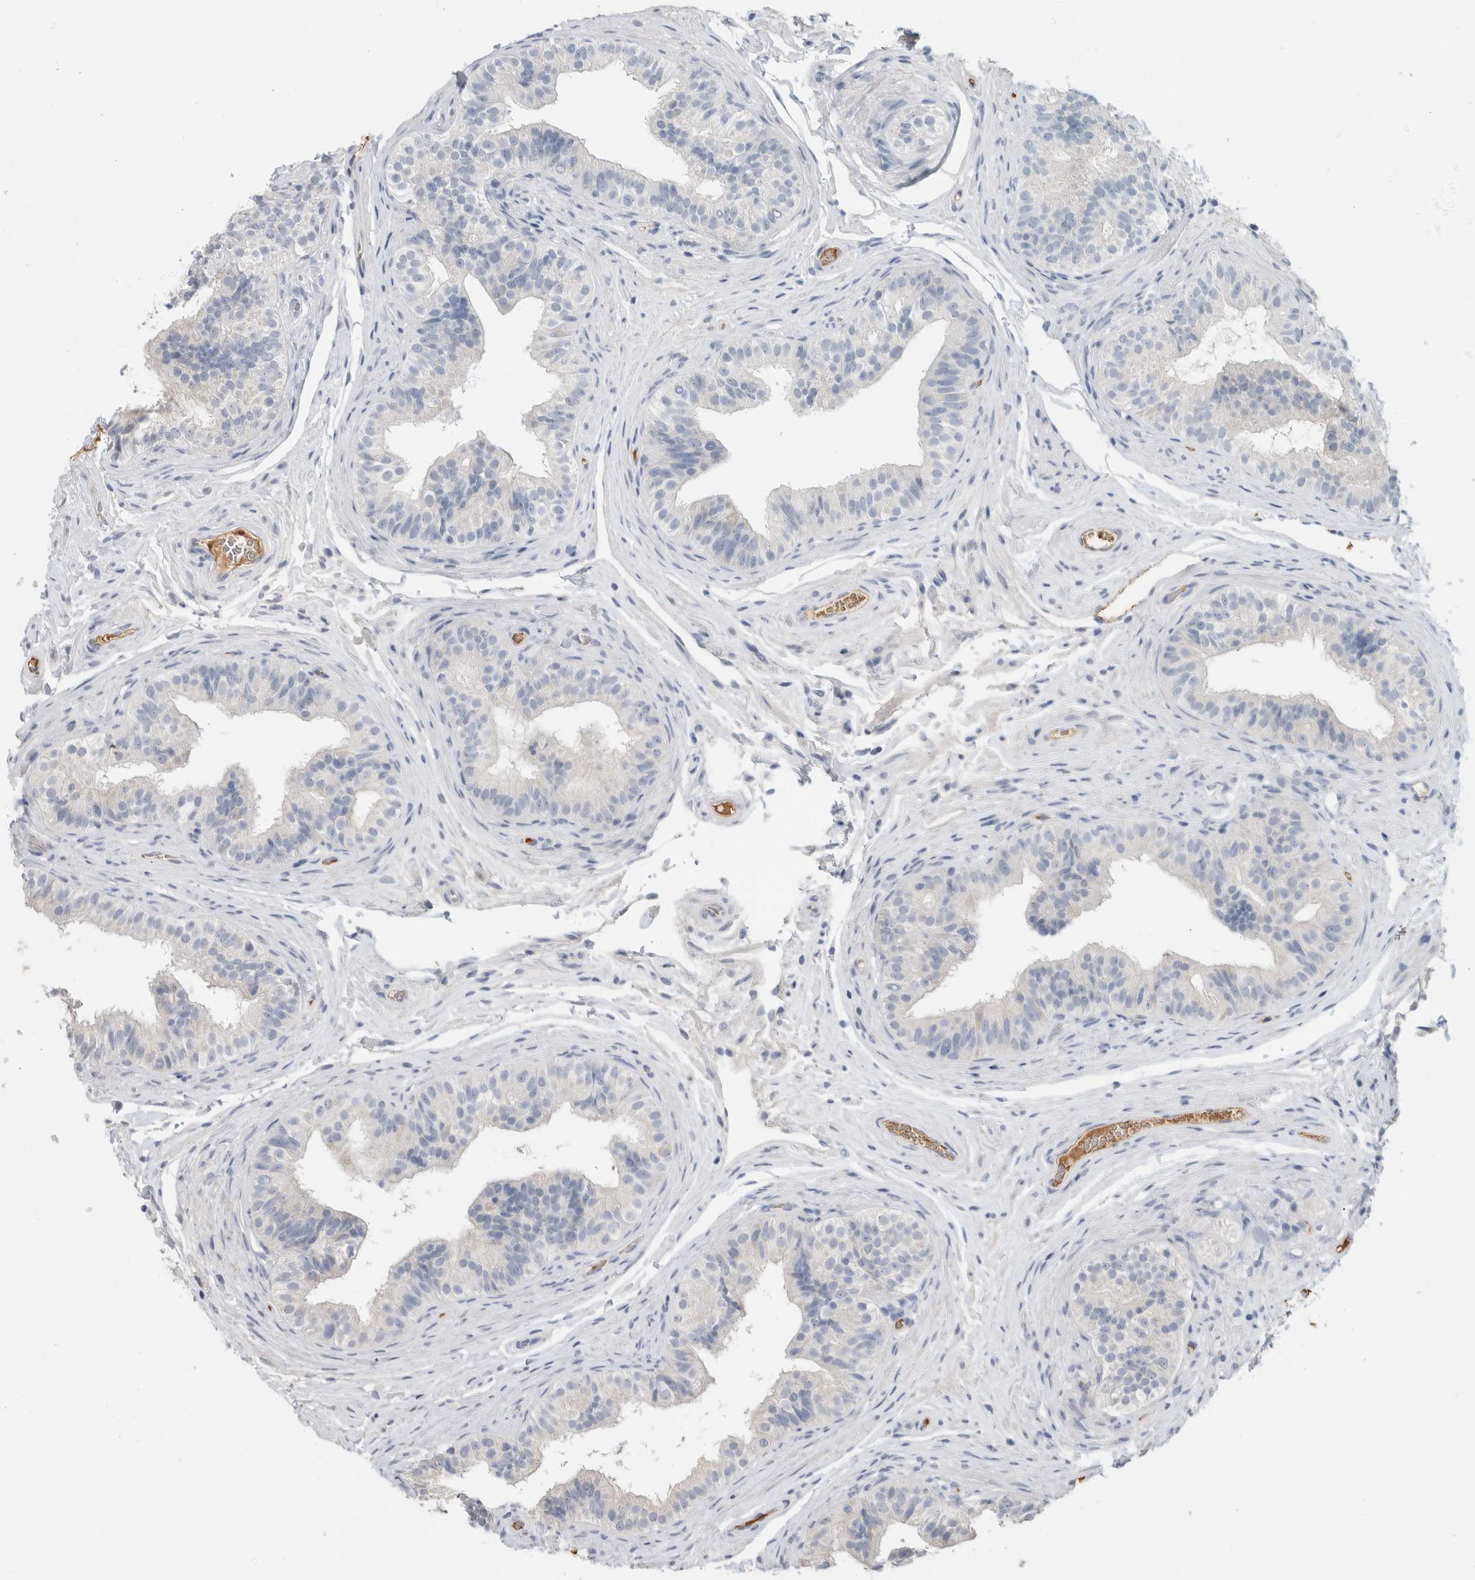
{"staining": {"intensity": "negative", "quantity": "none", "location": "none"}, "tissue": "epididymis", "cell_type": "Glandular cells", "image_type": "normal", "snomed": [{"axis": "morphology", "description": "Normal tissue, NOS"}, {"axis": "topography", "description": "Epididymis"}], "caption": "An immunohistochemistry (IHC) photomicrograph of unremarkable epididymis is shown. There is no staining in glandular cells of epididymis.", "gene": "SCGB1A1", "patient": {"sex": "male", "age": 49}}